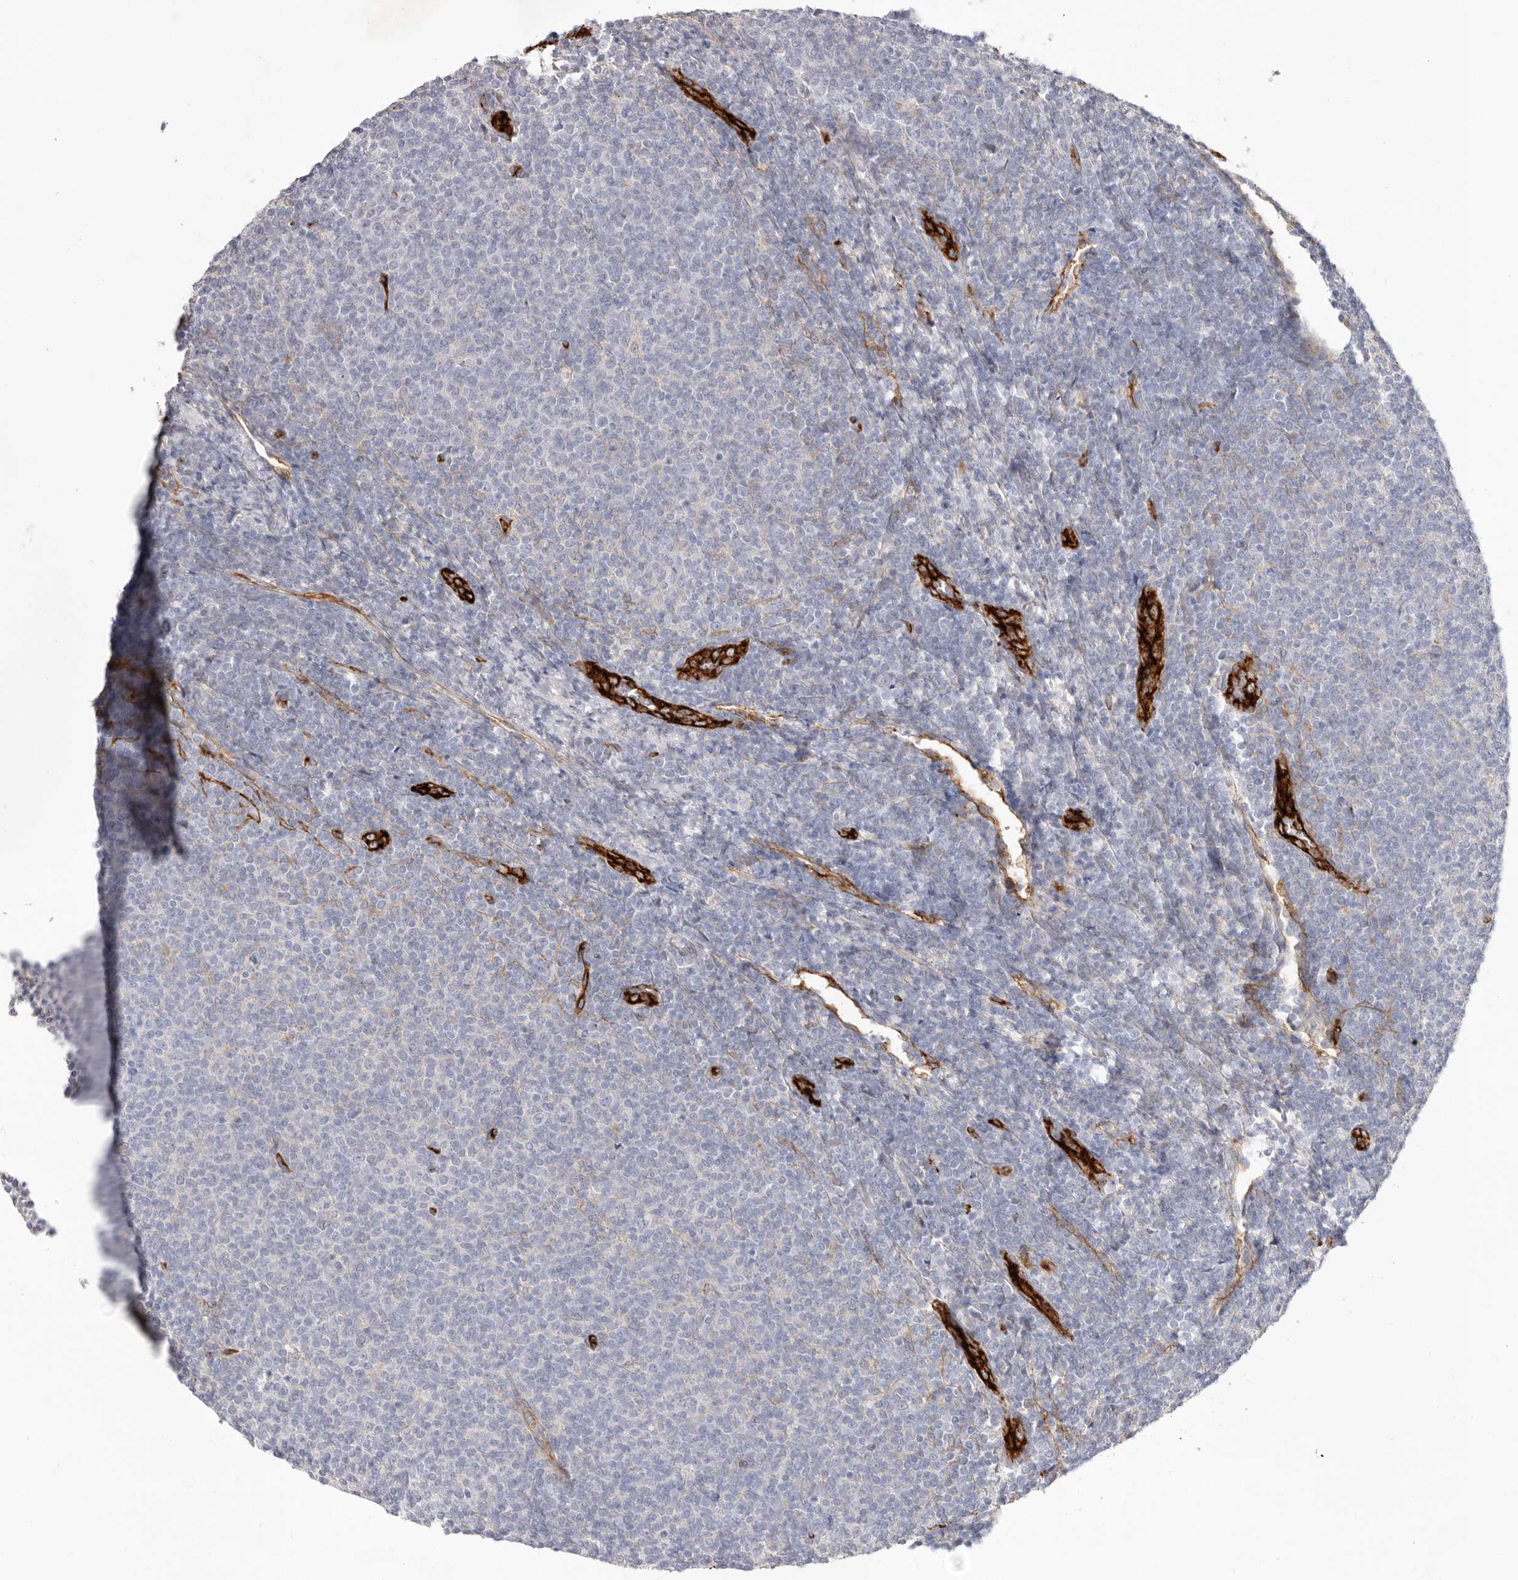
{"staining": {"intensity": "negative", "quantity": "none", "location": "none"}, "tissue": "lymphoma", "cell_type": "Tumor cells", "image_type": "cancer", "snomed": [{"axis": "morphology", "description": "Malignant lymphoma, non-Hodgkin's type, Low grade"}, {"axis": "topography", "description": "Lymph node"}], "caption": "This histopathology image is of lymphoma stained with IHC to label a protein in brown with the nuclei are counter-stained blue. There is no staining in tumor cells.", "gene": "LRRC66", "patient": {"sex": "male", "age": 66}}